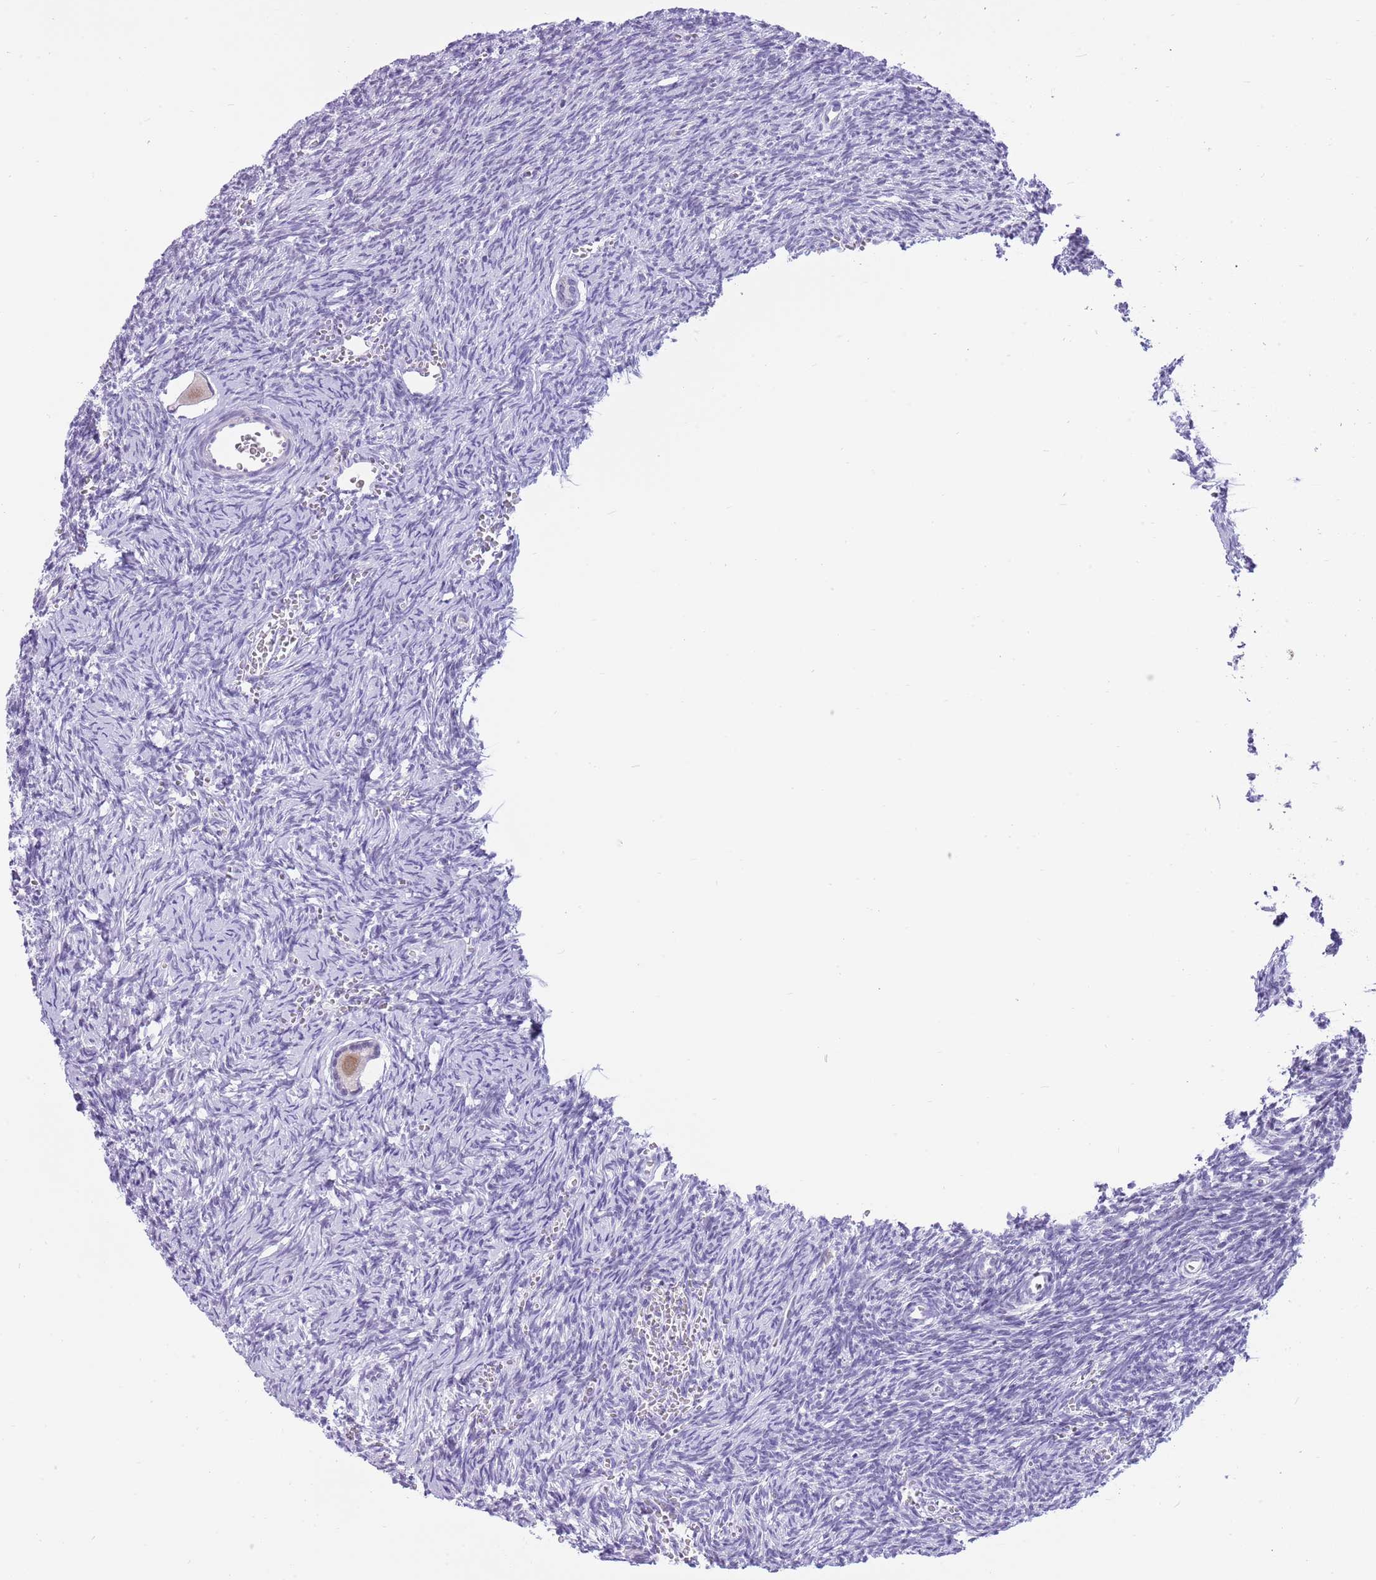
{"staining": {"intensity": "negative", "quantity": "none", "location": "none"}, "tissue": "ovary", "cell_type": "Follicle cells", "image_type": "normal", "snomed": [{"axis": "morphology", "description": "Normal tissue, NOS"}, {"axis": "topography", "description": "Ovary"}], "caption": "Immunohistochemistry (IHC) photomicrograph of normal human ovary stained for a protein (brown), which displays no staining in follicle cells. (Immunohistochemistry (IHC), brightfield microscopy, high magnification).", "gene": "PPP1R17", "patient": {"sex": "female", "age": 39}}